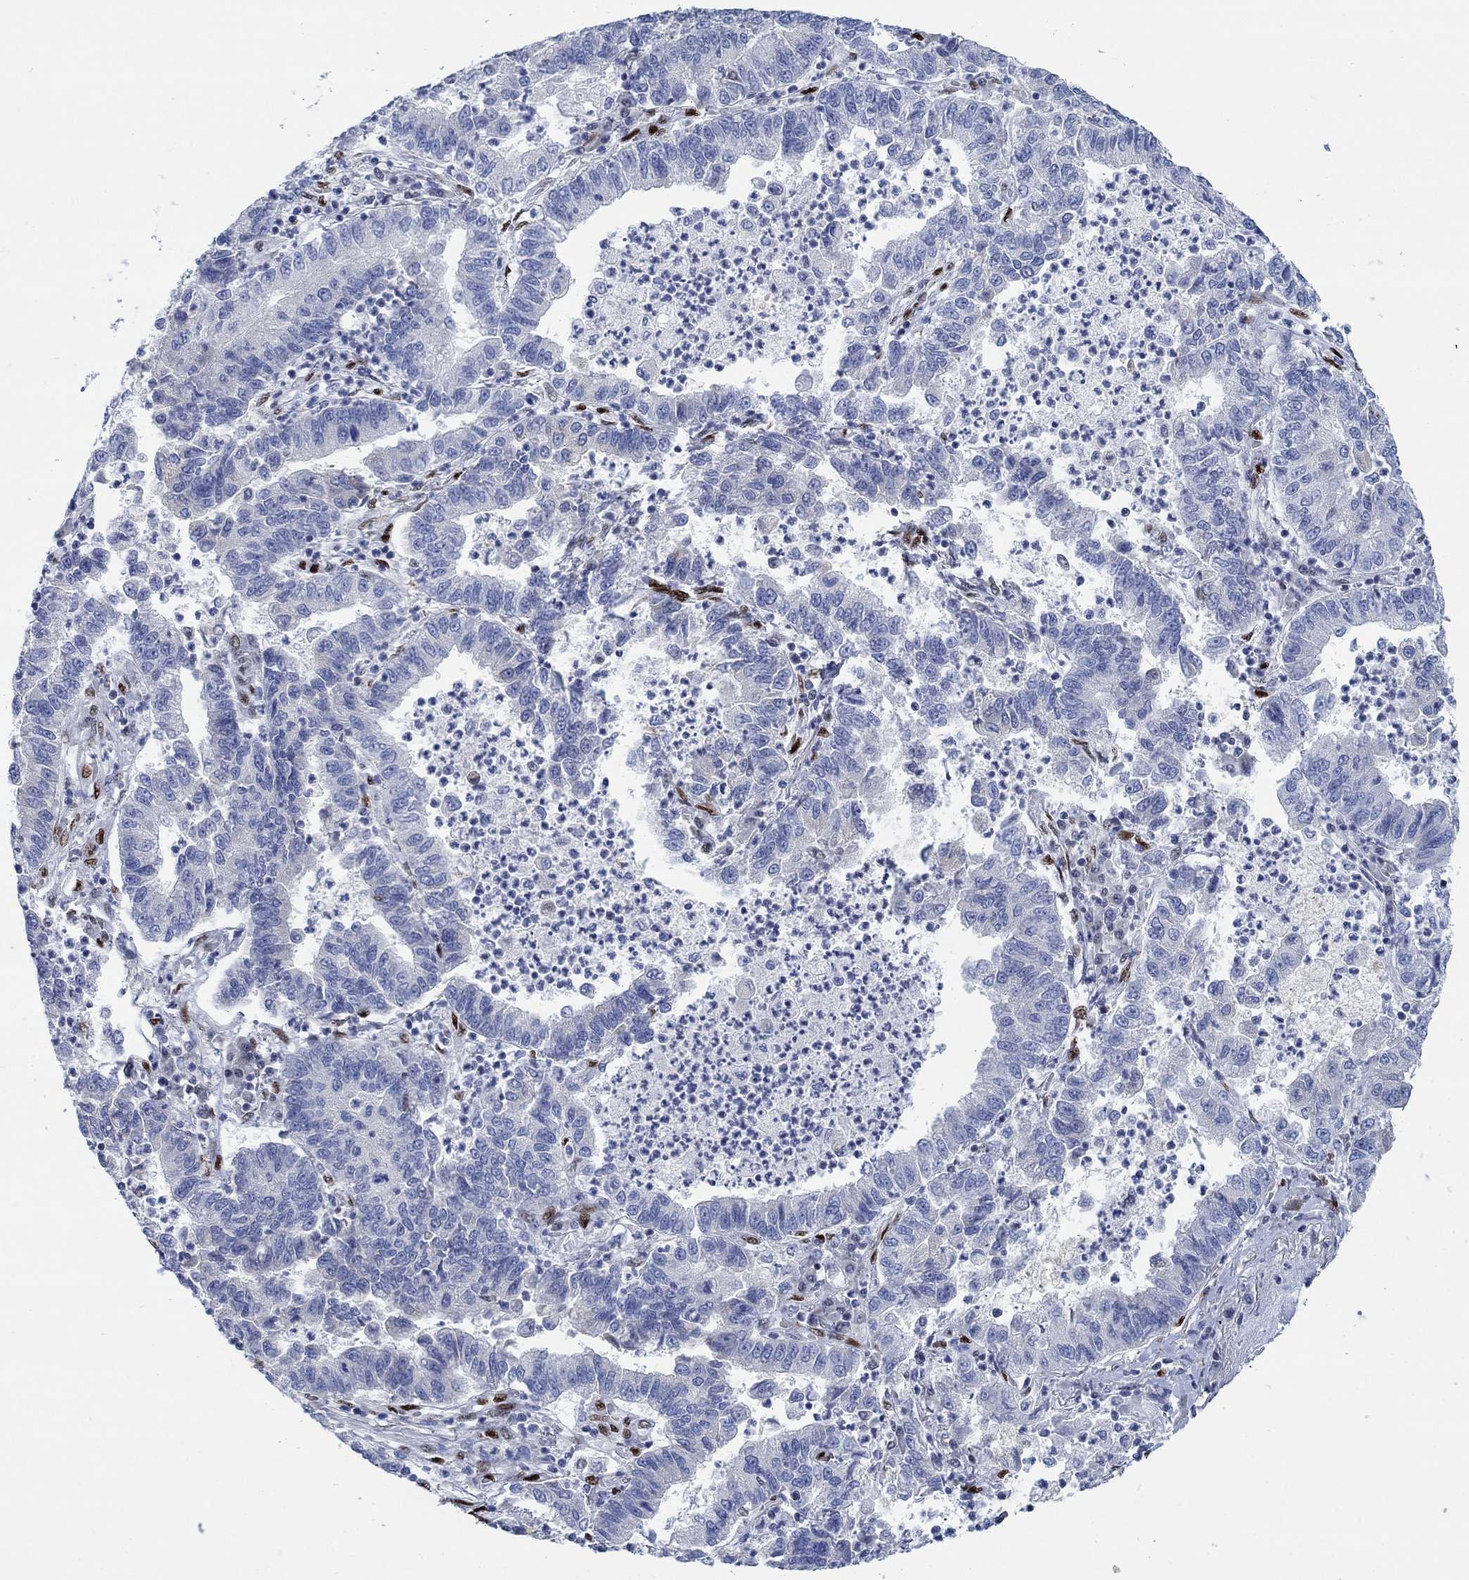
{"staining": {"intensity": "negative", "quantity": "none", "location": "none"}, "tissue": "lung cancer", "cell_type": "Tumor cells", "image_type": "cancer", "snomed": [{"axis": "morphology", "description": "Adenocarcinoma, NOS"}, {"axis": "topography", "description": "Lung"}], "caption": "This micrograph is of lung cancer (adenocarcinoma) stained with IHC to label a protein in brown with the nuclei are counter-stained blue. There is no positivity in tumor cells. (Brightfield microscopy of DAB (3,3'-diaminobenzidine) IHC at high magnification).", "gene": "ZEB1", "patient": {"sex": "female", "age": 57}}